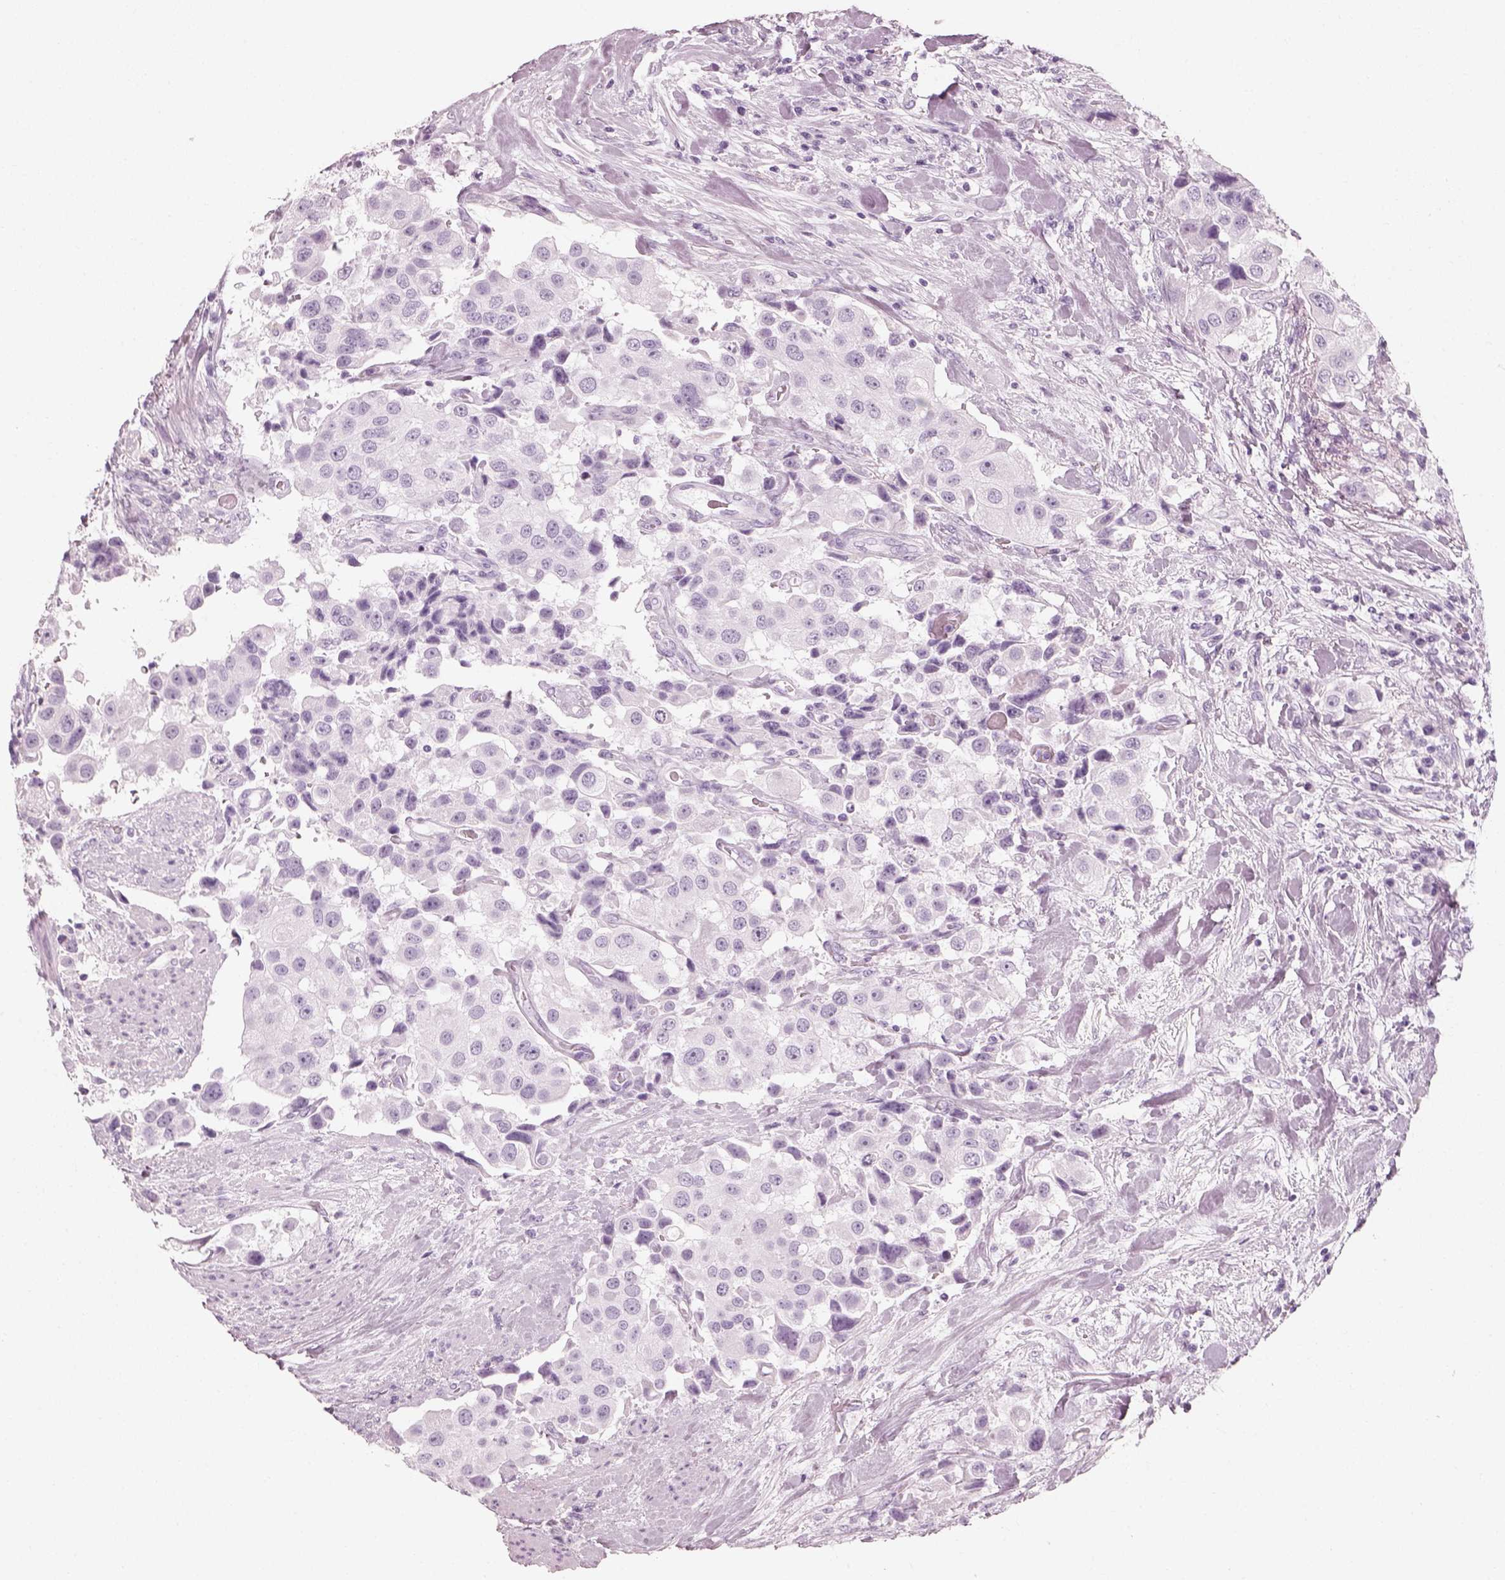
{"staining": {"intensity": "negative", "quantity": "none", "location": "none"}, "tissue": "urothelial cancer", "cell_type": "Tumor cells", "image_type": "cancer", "snomed": [{"axis": "morphology", "description": "Urothelial carcinoma, High grade"}, {"axis": "topography", "description": "Urinary bladder"}], "caption": "This is a histopathology image of IHC staining of urothelial carcinoma (high-grade), which shows no staining in tumor cells.", "gene": "CRYAA", "patient": {"sex": "female", "age": 64}}